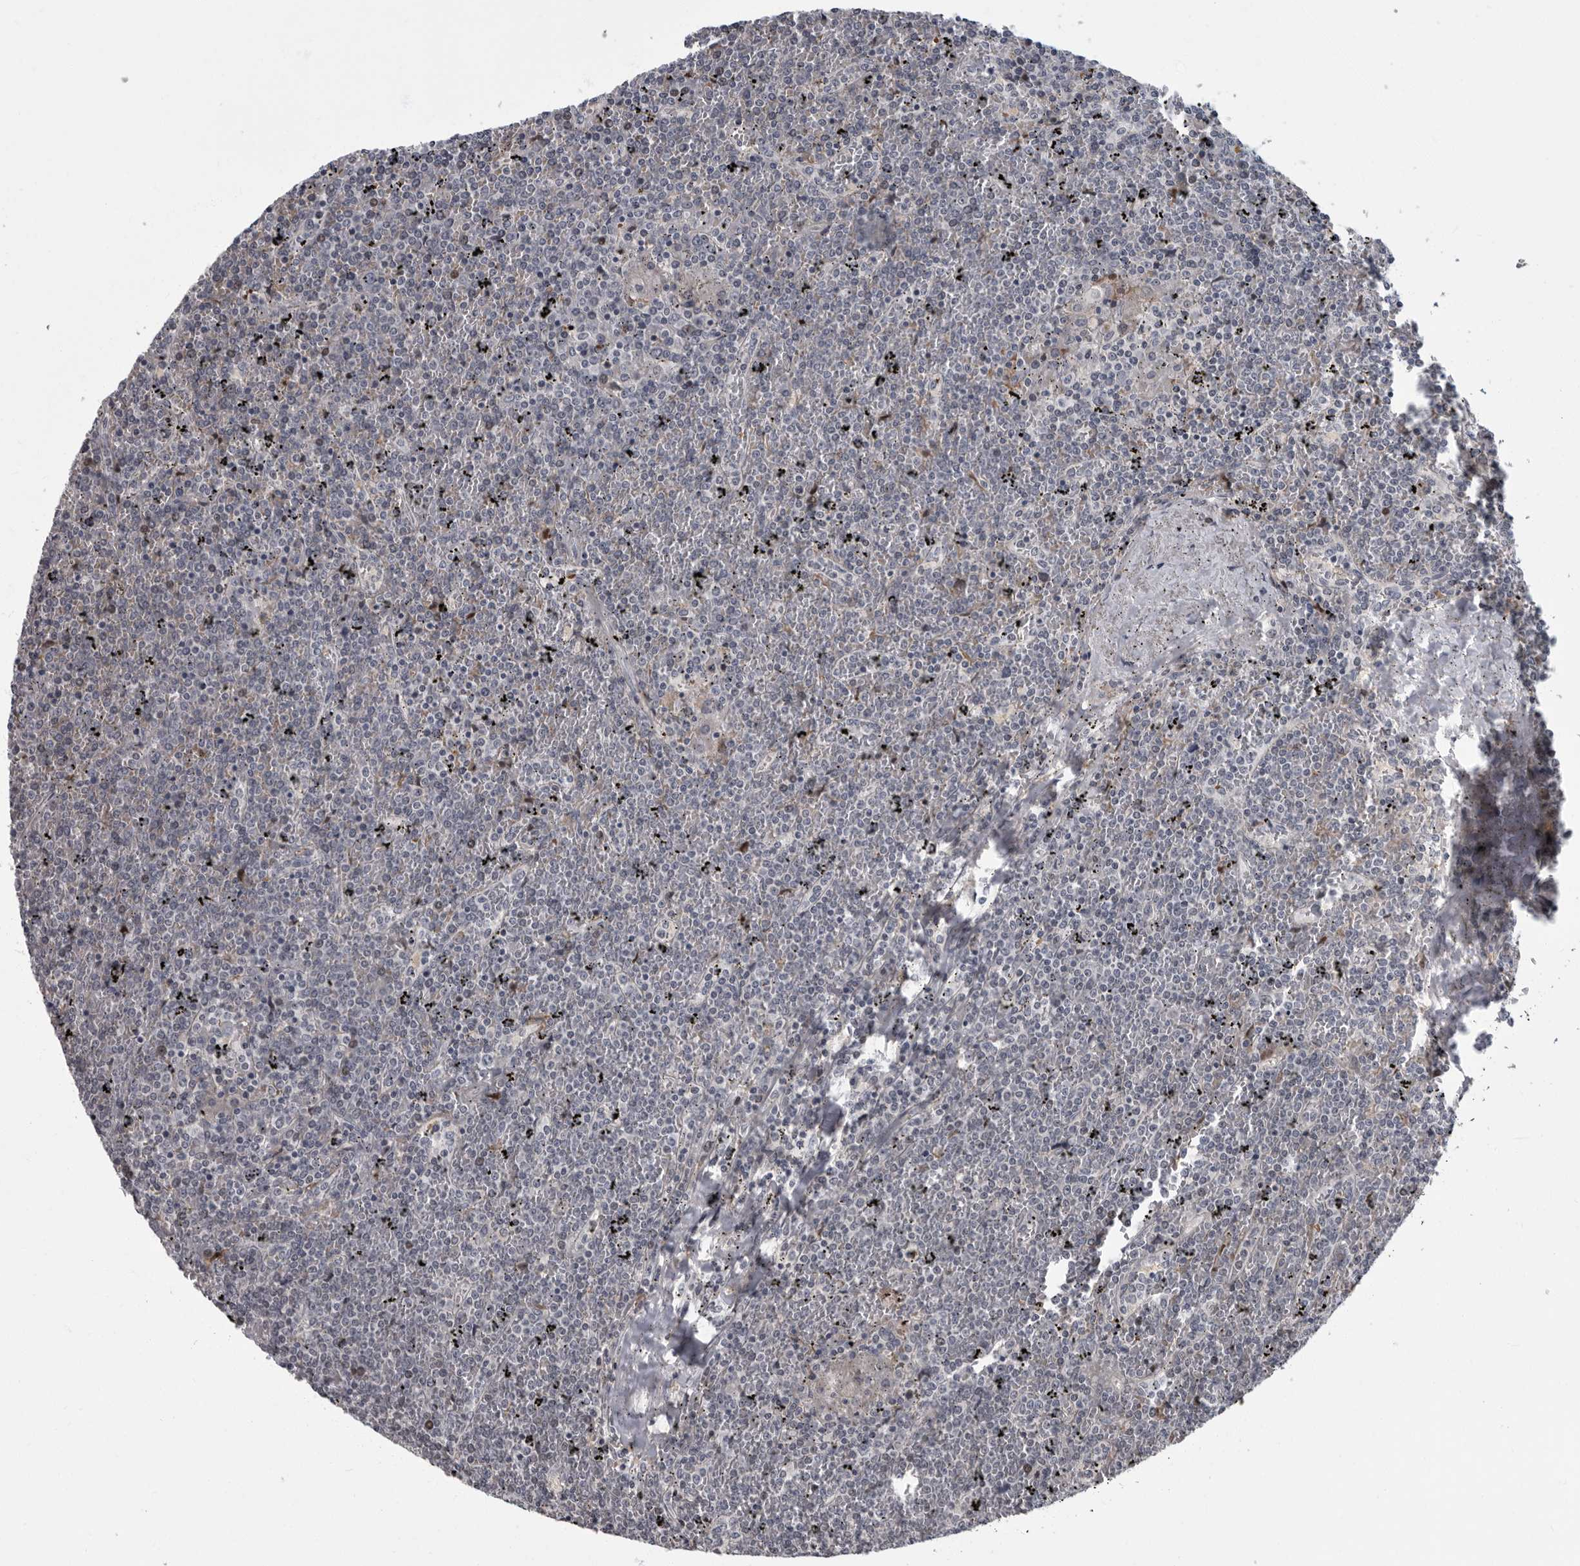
{"staining": {"intensity": "negative", "quantity": "none", "location": "none"}, "tissue": "lymphoma", "cell_type": "Tumor cells", "image_type": "cancer", "snomed": [{"axis": "morphology", "description": "Malignant lymphoma, non-Hodgkin's type, Low grade"}, {"axis": "topography", "description": "Spleen"}], "caption": "Micrograph shows no protein staining in tumor cells of malignant lymphoma, non-Hodgkin's type (low-grade) tissue.", "gene": "PDE7A", "patient": {"sex": "female", "age": 19}}